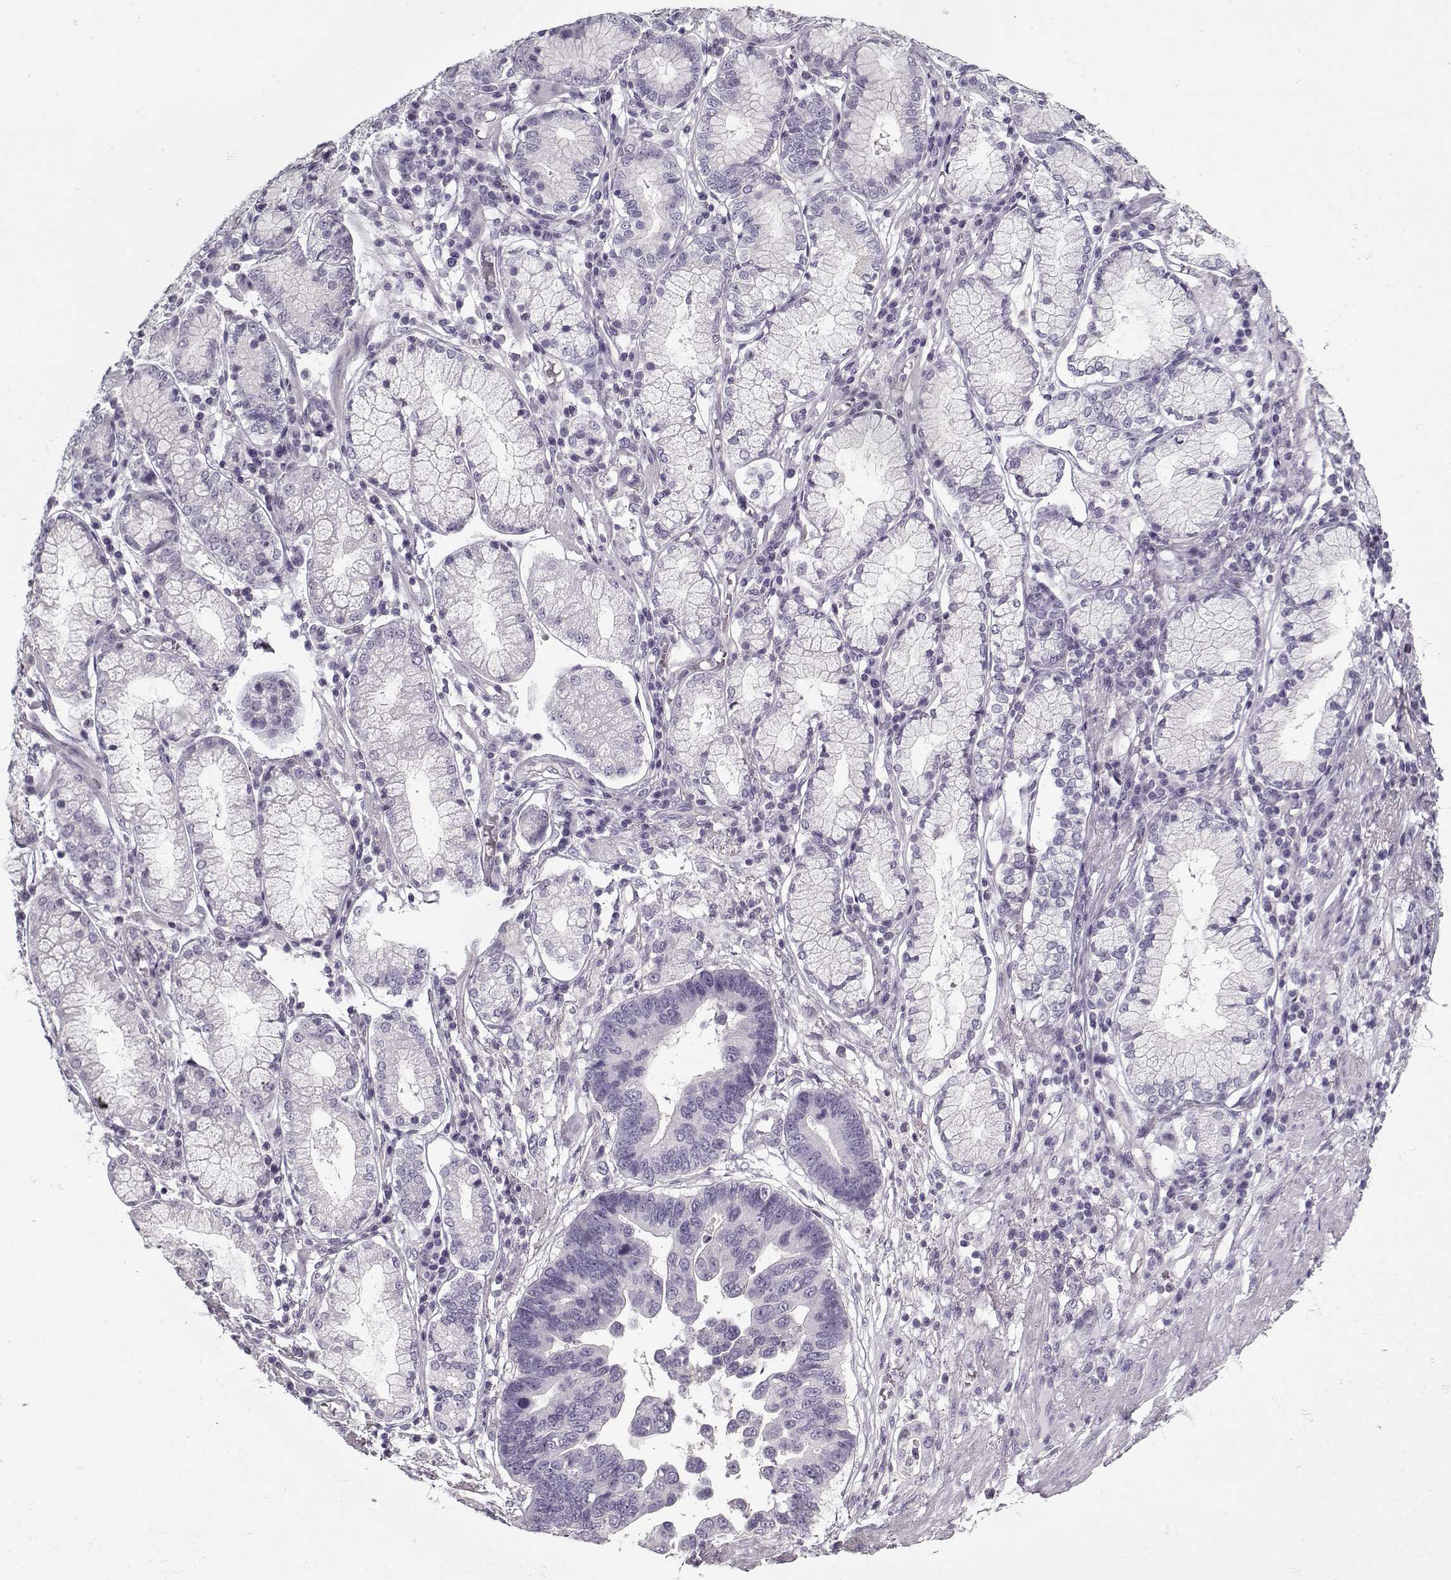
{"staining": {"intensity": "negative", "quantity": "none", "location": "none"}, "tissue": "stomach cancer", "cell_type": "Tumor cells", "image_type": "cancer", "snomed": [{"axis": "morphology", "description": "Adenocarcinoma, NOS"}, {"axis": "topography", "description": "Stomach"}], "caption": "Immunohistochemistry micrograph of neoplastic tissue: human stomach cancer (adenocarcinoma) stained with DAB (3,3'-diaminobenzidine) displays no significant protein expression in tumor cells.", "gene": "CCDC136", "patient": {"sex": "male", "age": 84}}